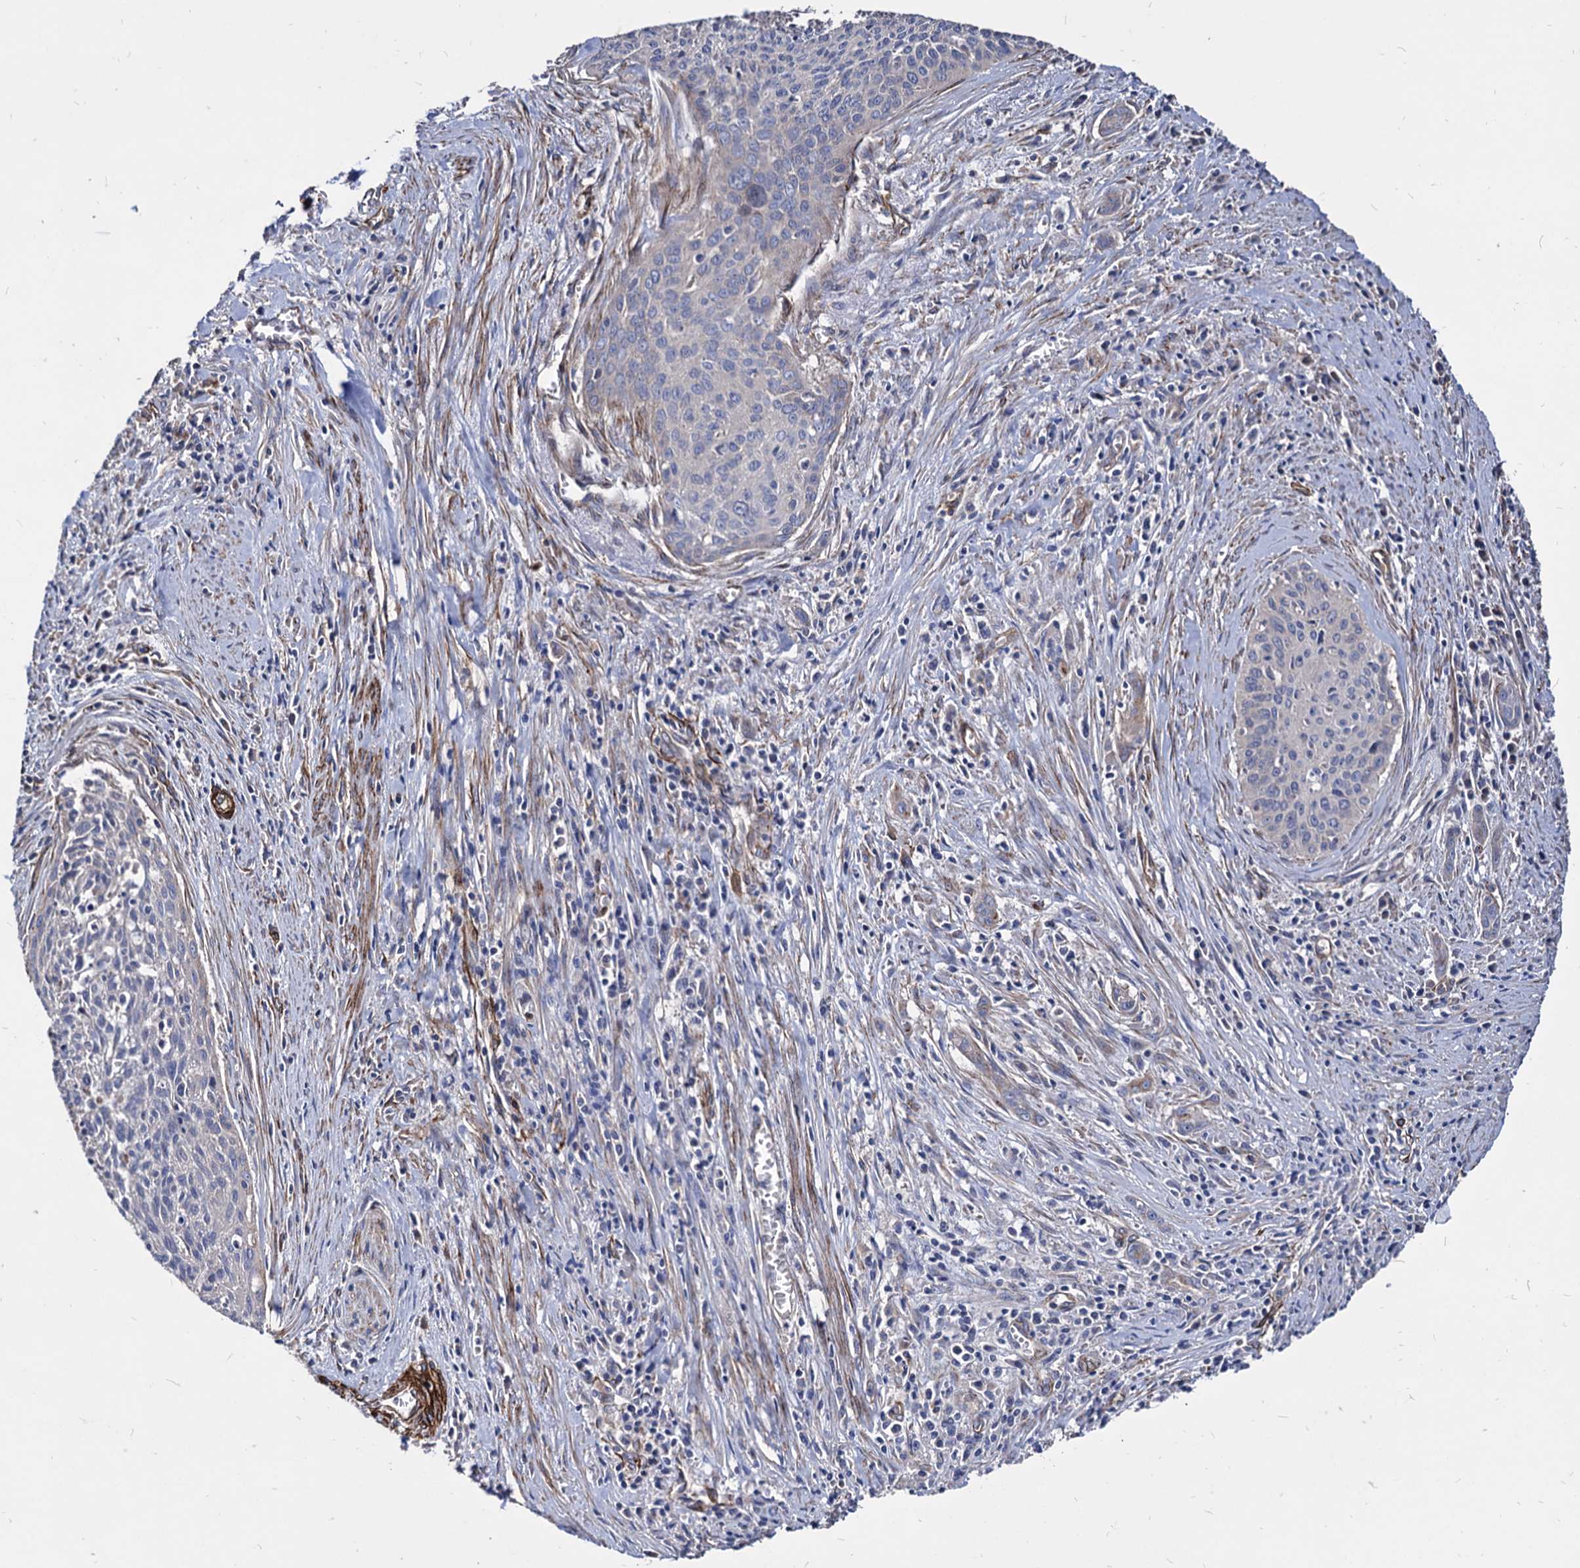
{"staining": {"intensity": "negative", "quantity": "none", "location": "none"}, "tissue": "cervical cancer", "cell_type": "Tumor cells", "image_type": "cancer", "snomed": [{"axis": "morphology", "description": "Squamous cell carcinoma, NOS"}, {"axis": "topography", "description": "Cervix"}], "caption": "Immunohistochemistry (IHC) micrograph of squamous cell carcinoma (cervical) stained for a protein (brown), which reveals no staining in tumor cells.", "gene": "WDR11", "patient": {"sex": "female", "age": 55}}